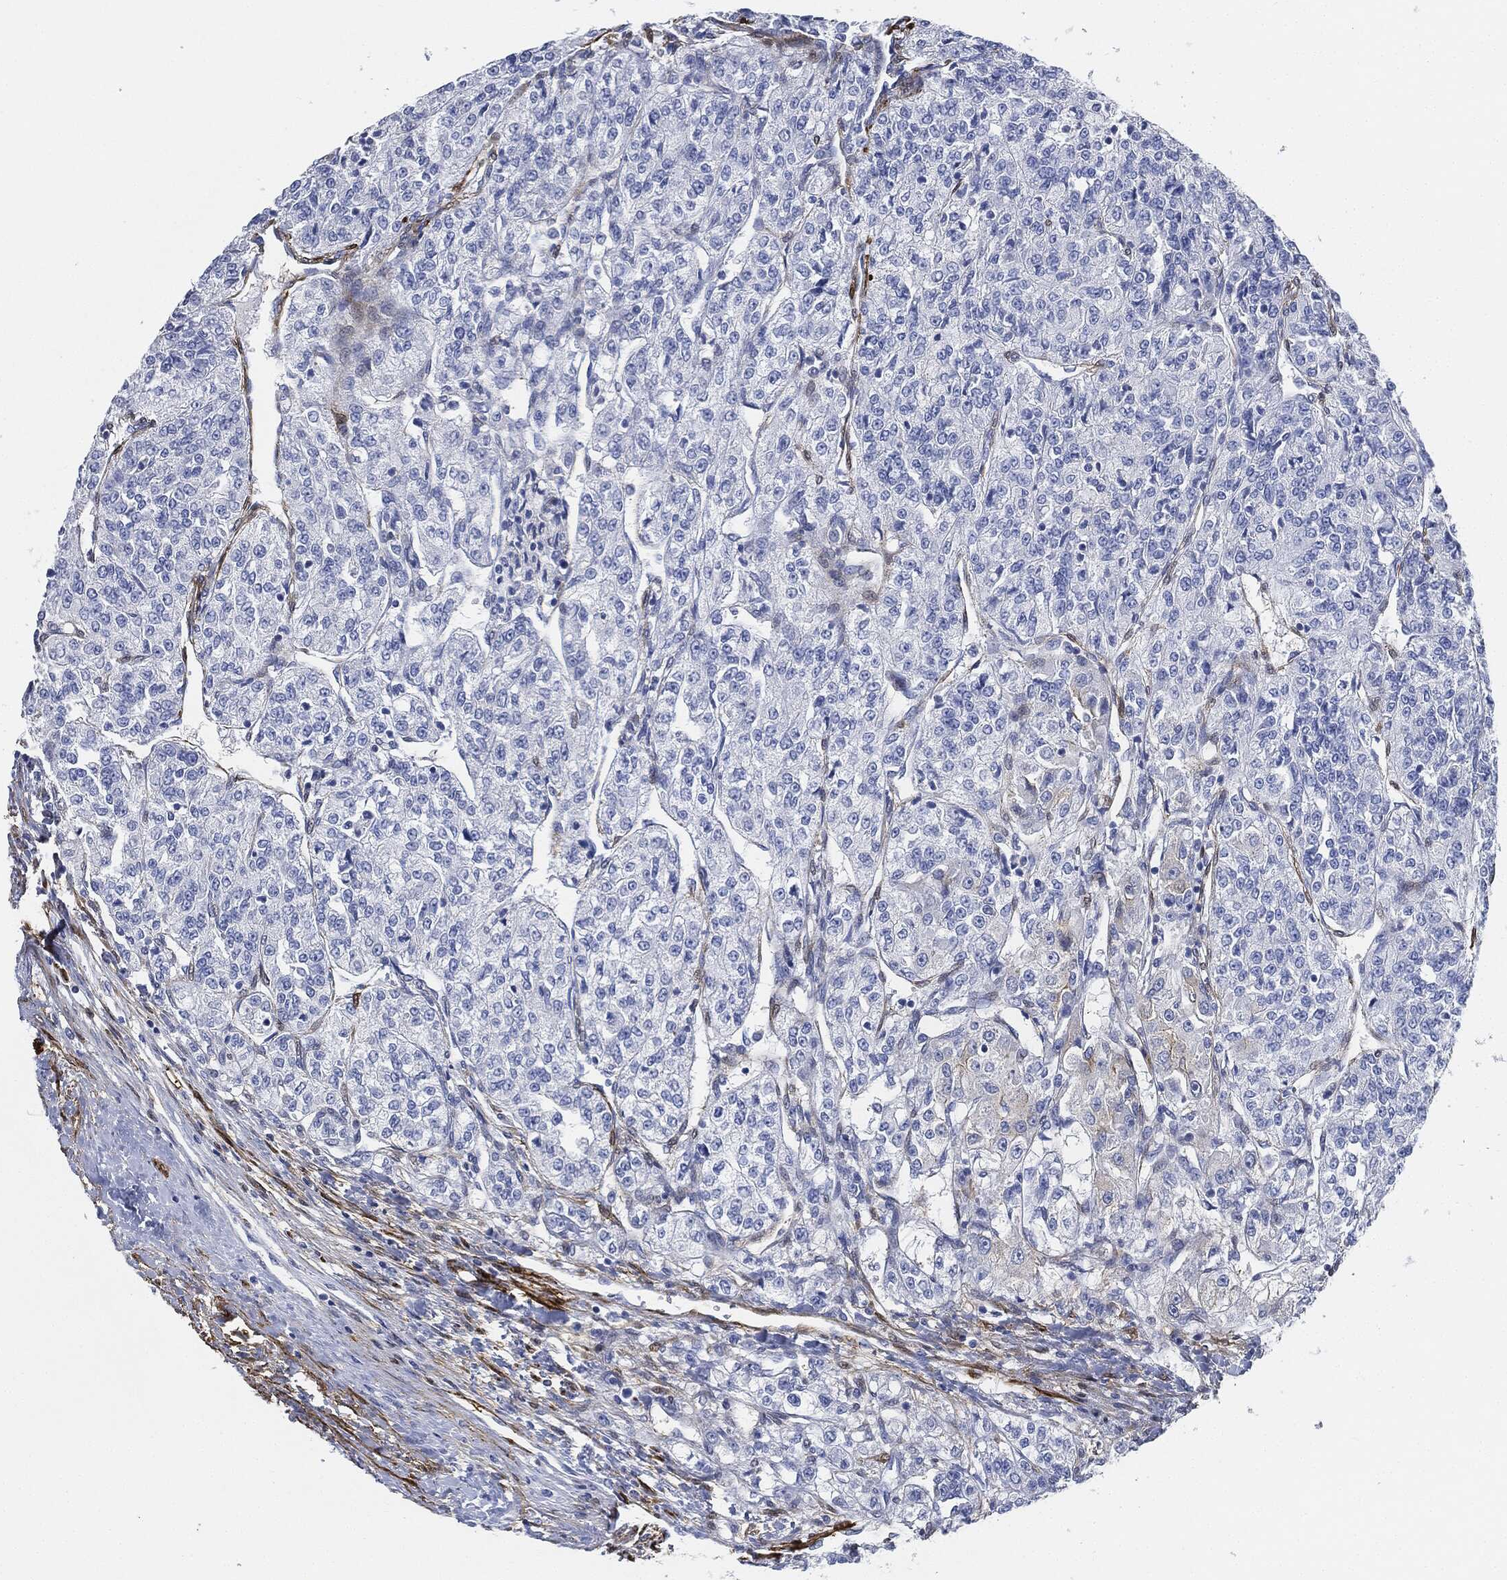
{"staining": {"intensity": "negative", "quantity": "none", "location": "none"}, "tissue": "renal cancer", "cell_type": "Tumor cells", "image_type": "cancer", "snomed": [{"axis": "morphology", "description": "Adenocarcinoma, NOS"}, {"axis": "topography", "description": "Kidney"}], "caption": "Tumor cells show no significant staining in renal cancer (adenocarcinoma). The staining was performed using DAB to visualize the protein expression in brown, while the nuclei were stained in blue with hematoxylin (Magnification: 20x).", "gene": "TAGLN", "patient": {"sex": "female", "age": 63}}